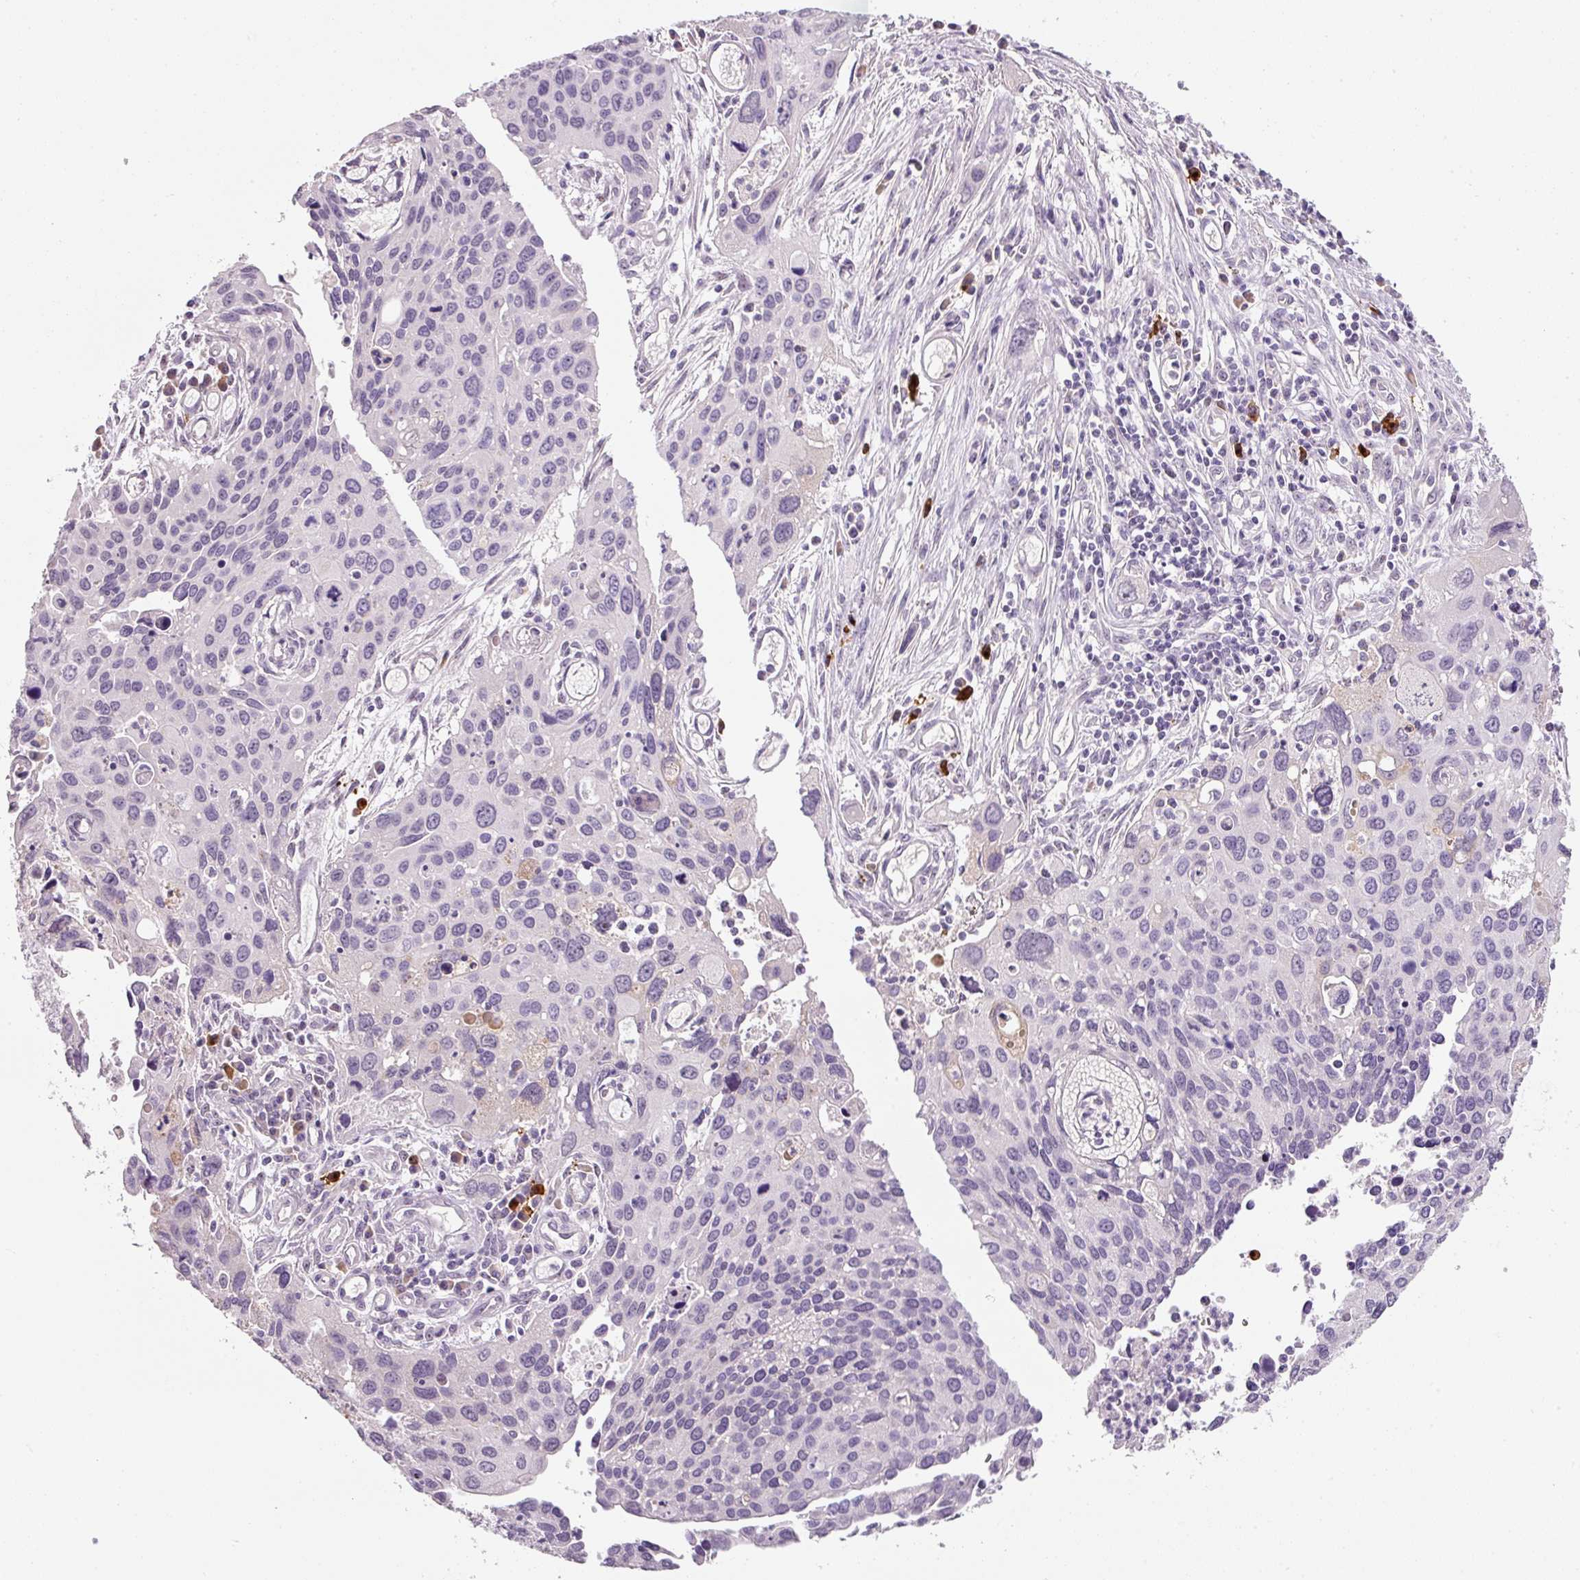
{"staining": {"intensity": "negative", "quantity": "none", "location": "none"}, "tissue": "cervical cancer", "cell_type": "Tumor cells", "image_type": "cancer", "snomed": [{"axis": "morphology", "description": "Squamous cell carcinoma, NOS"}, {"axis": "topography", "description": "Cervix"}], "caption": "The histopathology image displays no significant positivity in tumor cells of cervical cancer (squamous cell carcinoma).", "gene": "TMEM37", "patient": {"sex": "female", "age": 55}}